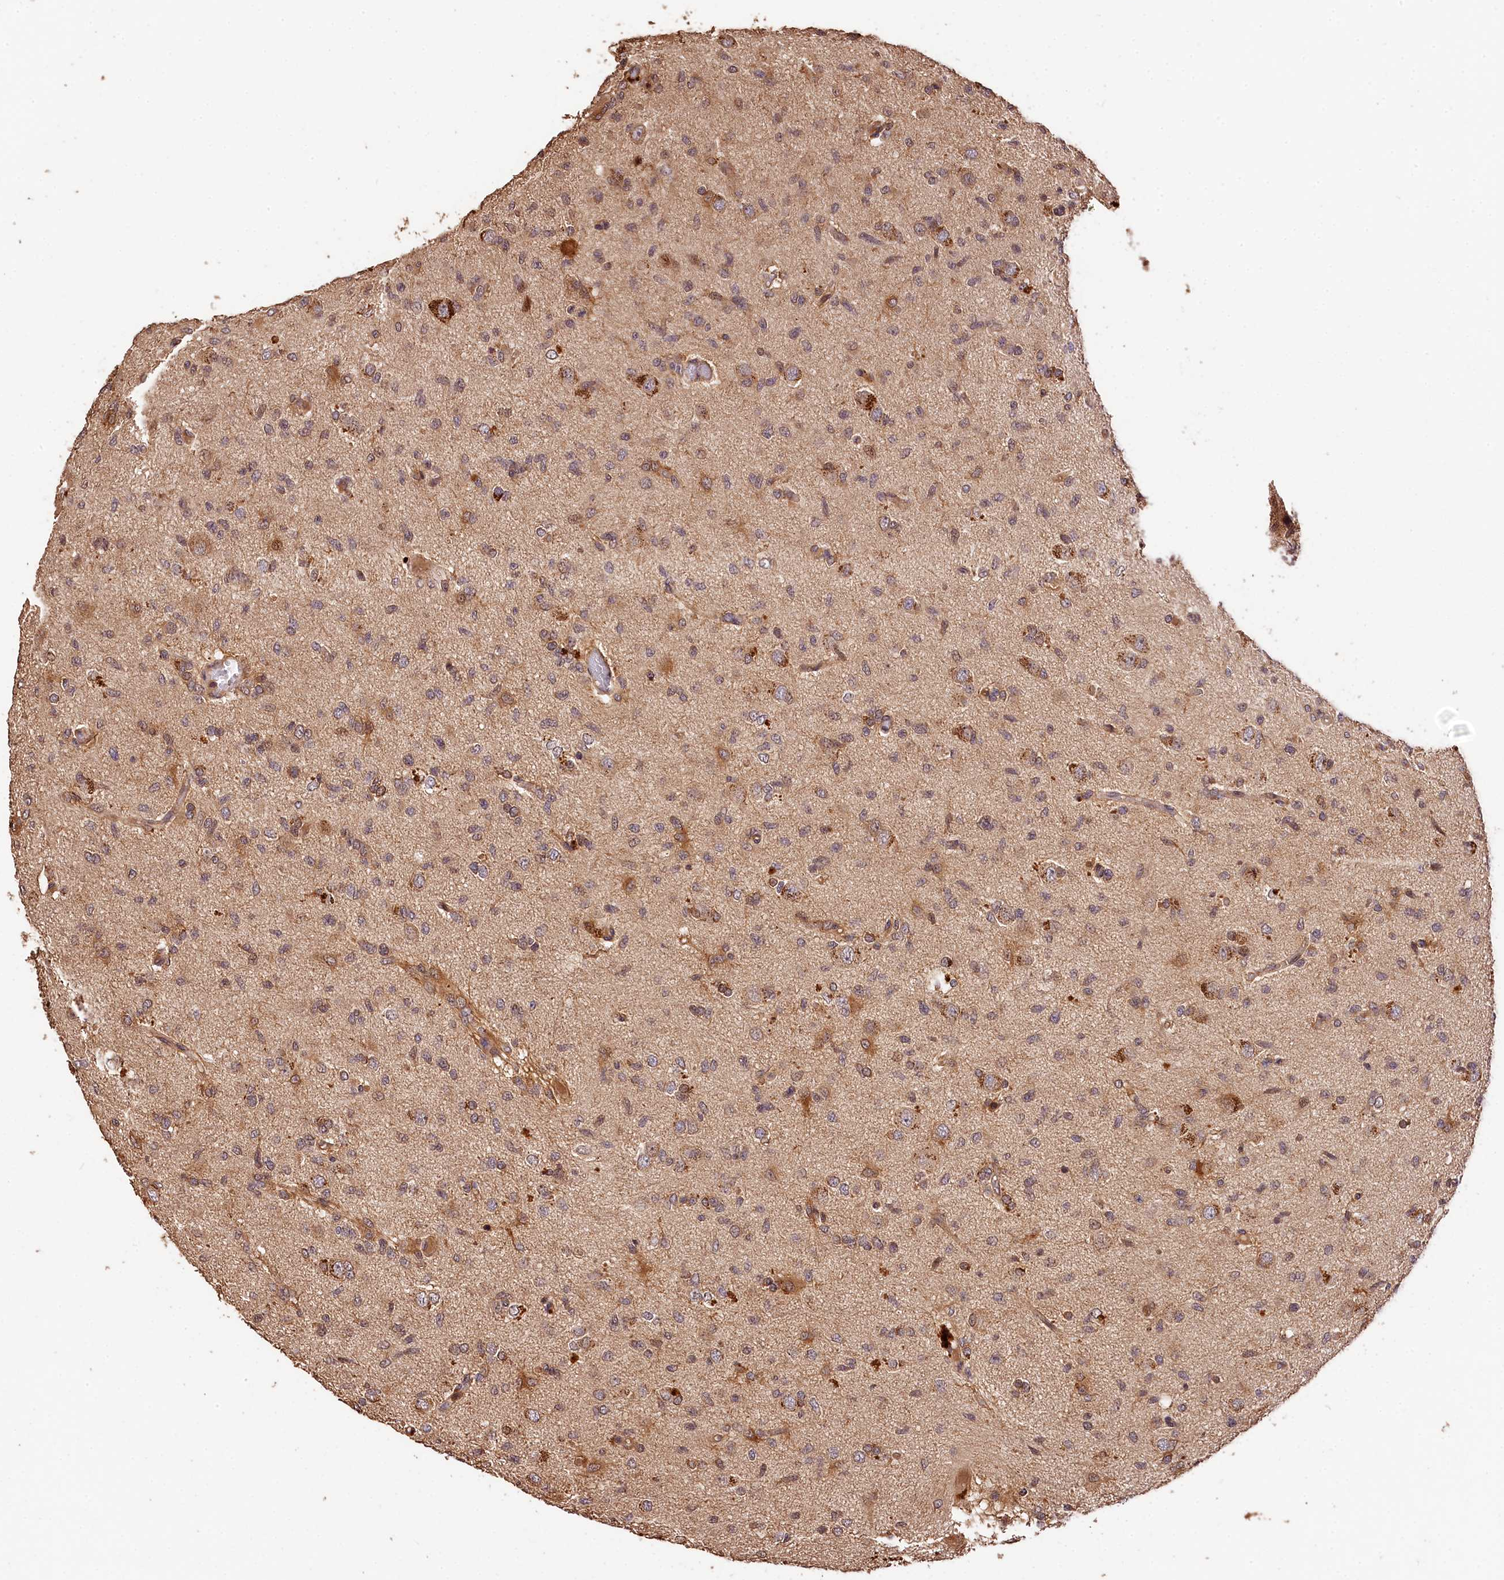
{"staining": {"intensity": "weak", "quantity": "<25%", "location": "cytoplasmic/membranous"}, "tissue": "glioma", "cell_type": "Tumor cells", "image_type": "cancer", "snomed": [{"axis": "morphology", "description": "Glioma, malignant, High grade"}, {"axis": "topography", "description": "Brain"}], "caption": "Immunohistochemical staining of human glioma exhibits no significant expression in tumor cells. (DAB IHC, high magnification).", "gene": "KPTN", "patient": {"sex": "female", "age": 59}}